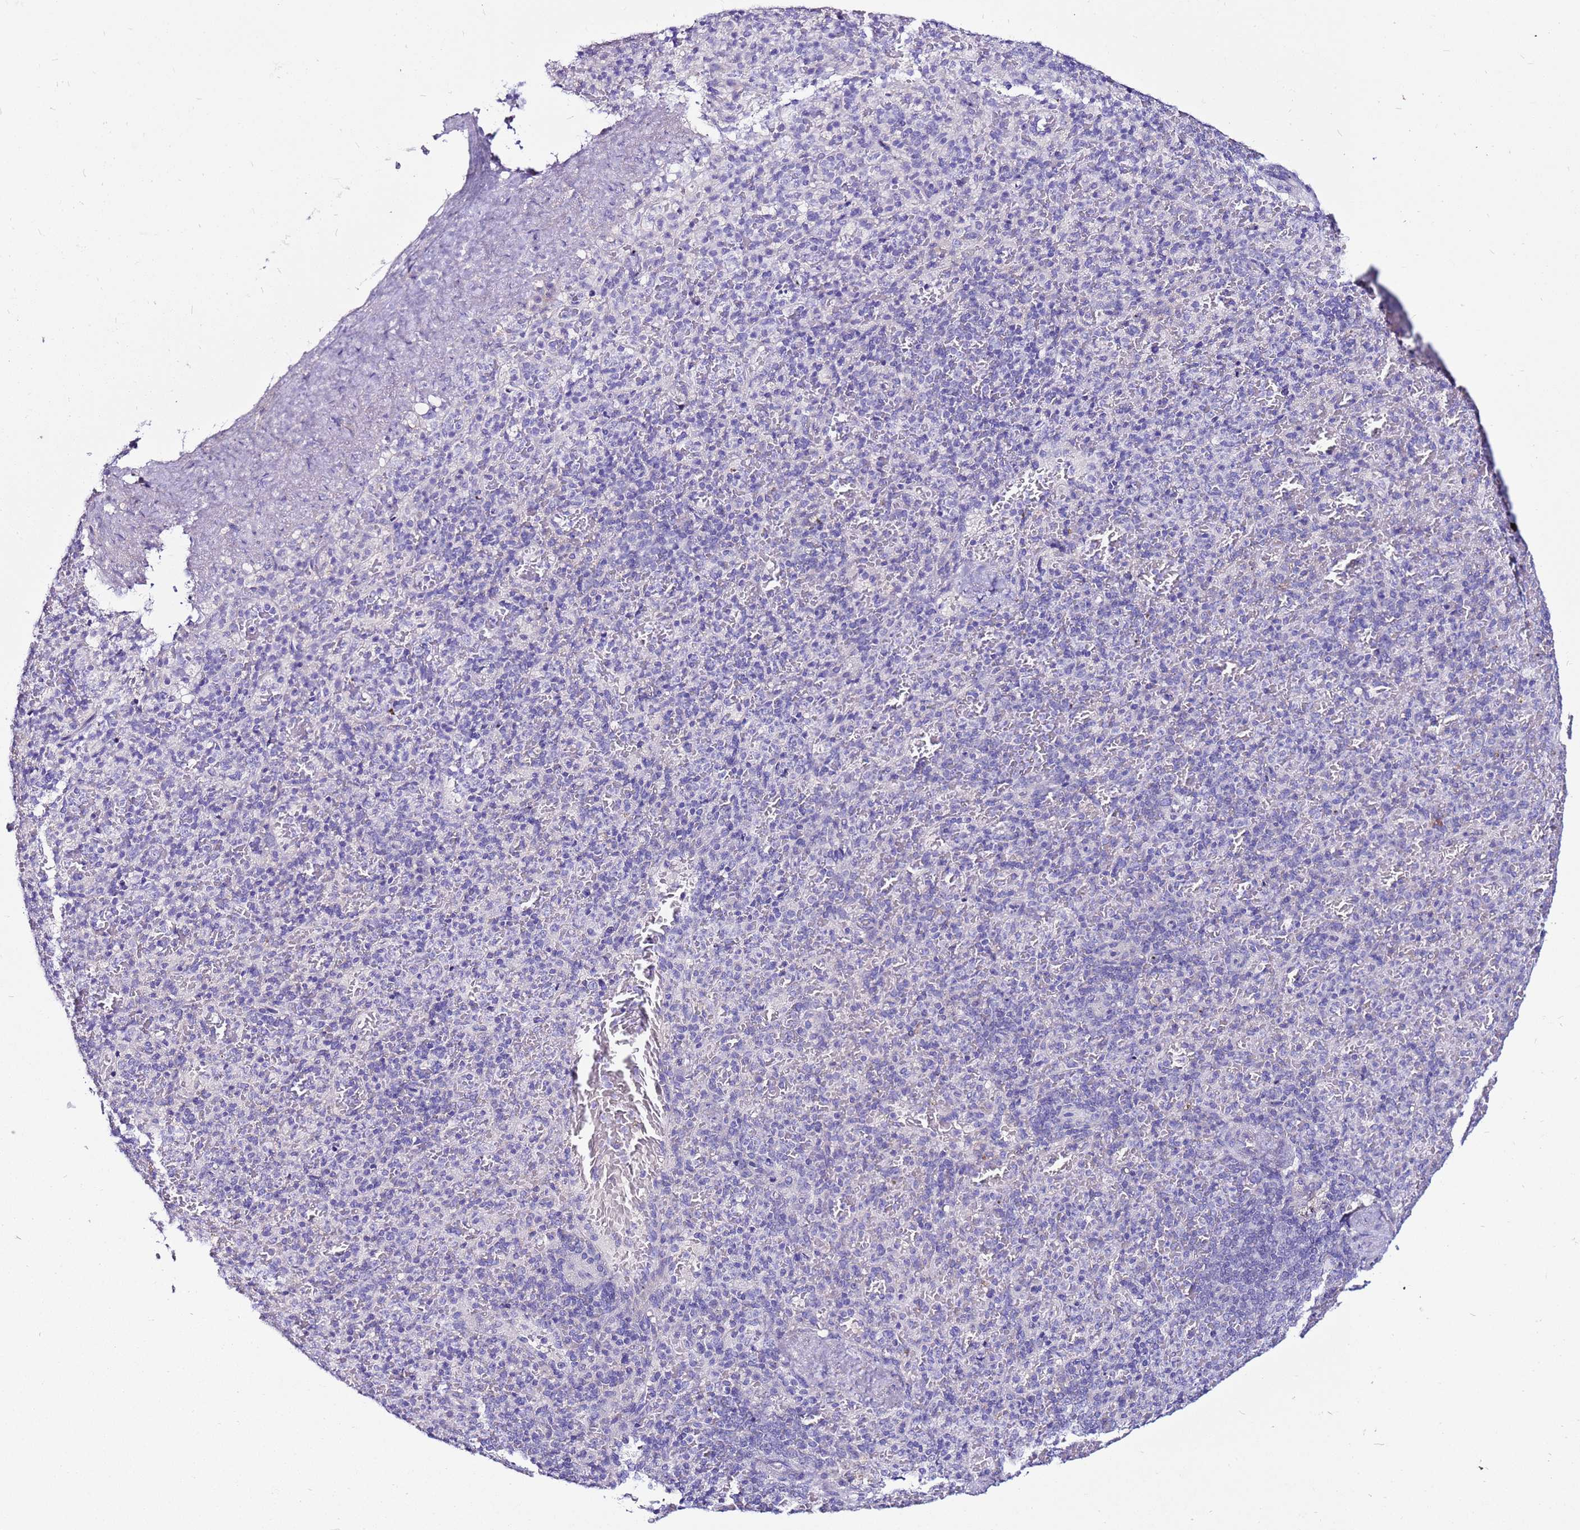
{"staining": {"intensity": "negative", "quantity": "none", "location": "none"}, "tissue": "spleen", "cell_type": "Cells in red pulp", "image_type": "normal", "snomed": [{"axis": "morphology", "description": "Normal tissue, NOS"}, {"axis": "topography", "description": "Spleen"}], "caption": "Immunohistochemistry (IHC) image of benign human spleen stained for a protein (brown), which exhibits no expression in cells in red pulp.", "gene": "MYBPC3", "patient": {"sex": "female", "age": 74}}